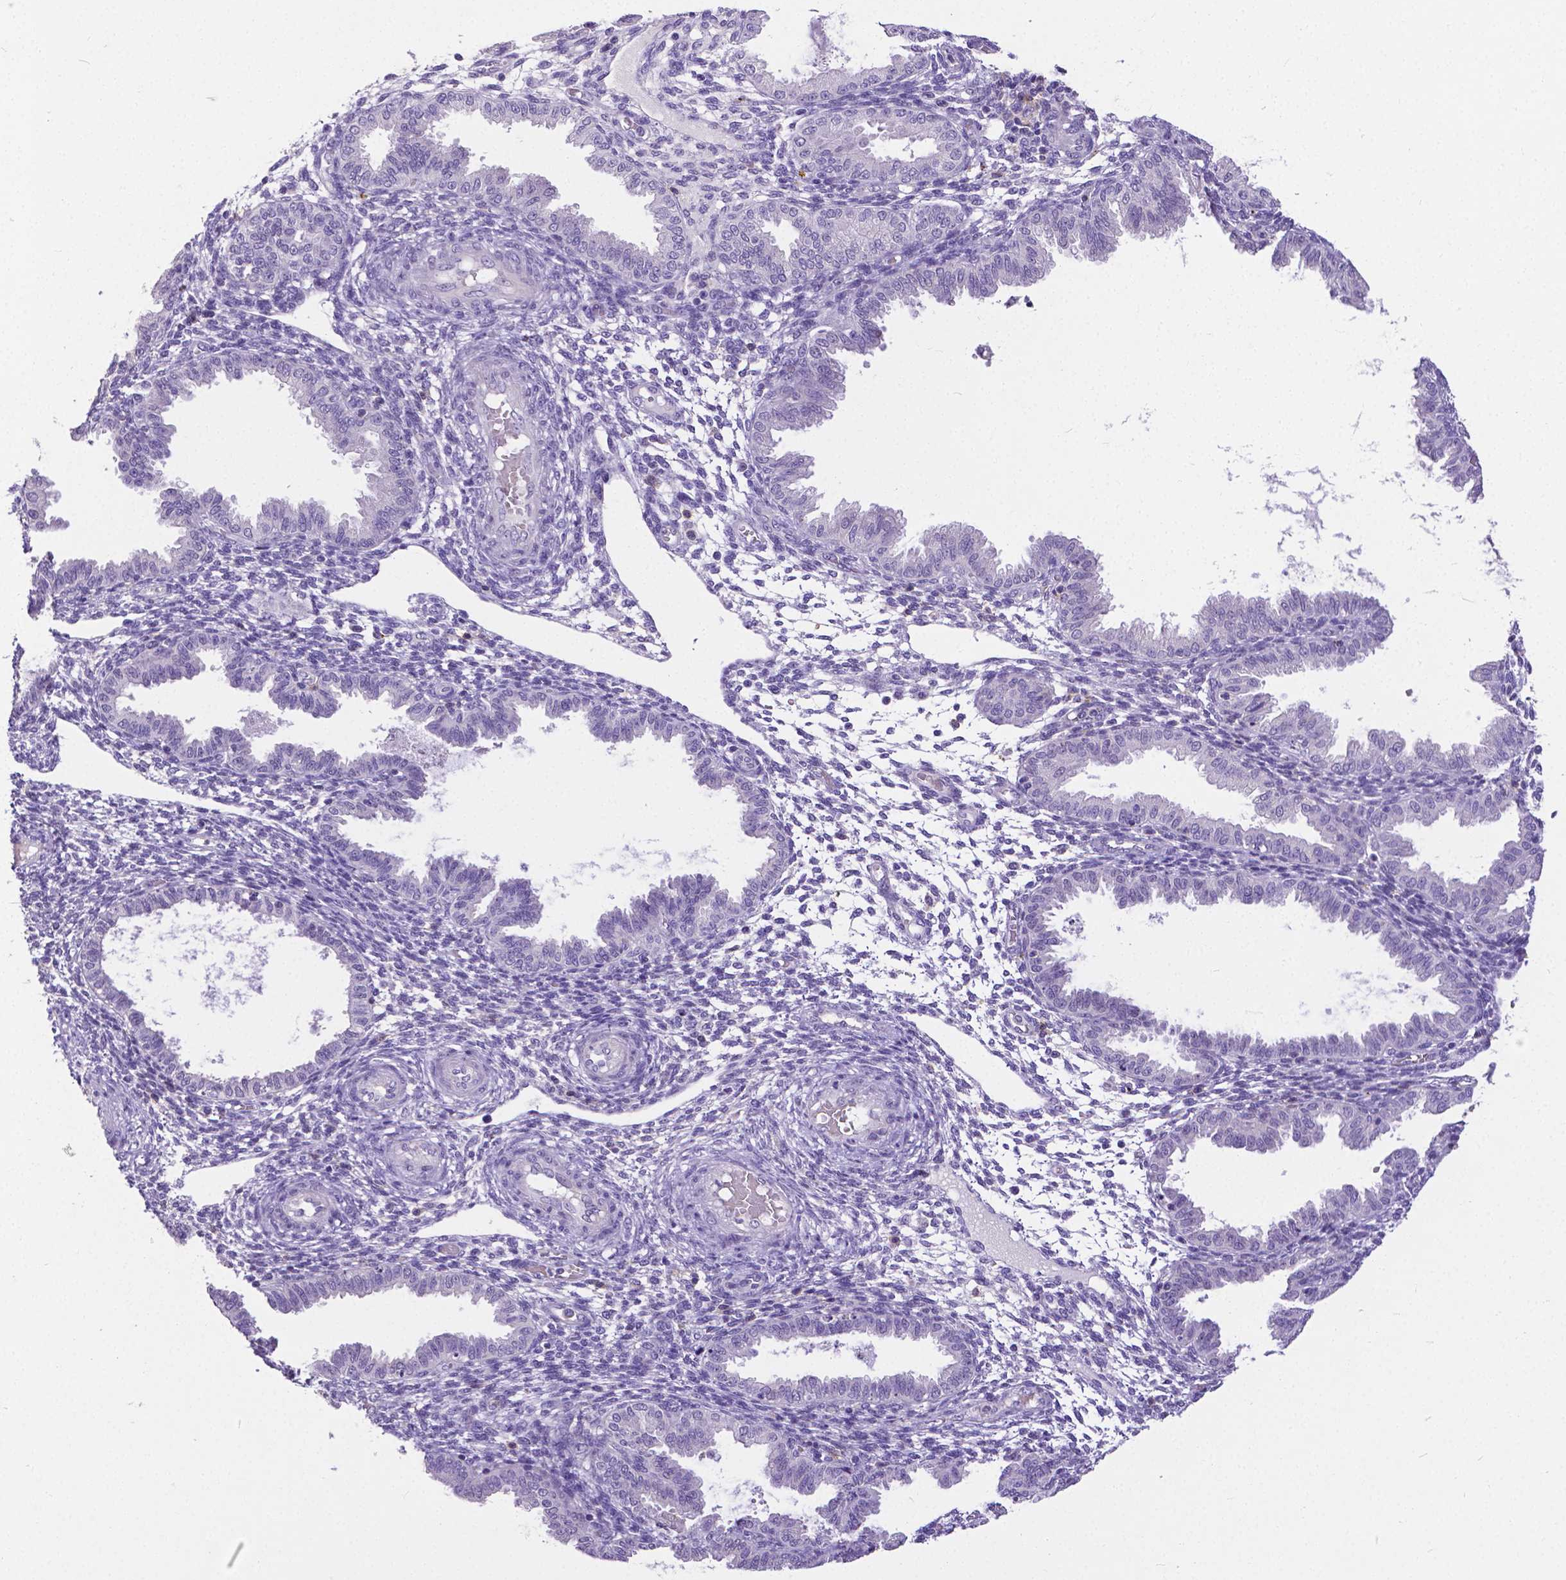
{"staining": {"intensity": "negative", "quantity": "none", "location": "none"}, "tissue": "endometrium", "cell_type": "Cells in endometrial stroma", "image_type": "normal", "snomed": [{"axis": "morphology", "description": "Normal tissue, NOS"}, {"axis": "topography", "description": "Endometrium"}], "caption": "Normal endometrium was stained to show a protein in brown. There is no significant staining in cells in endometrial stroma.", "gene": "CD4", "patient": {"sex": "female", "age": 33}}